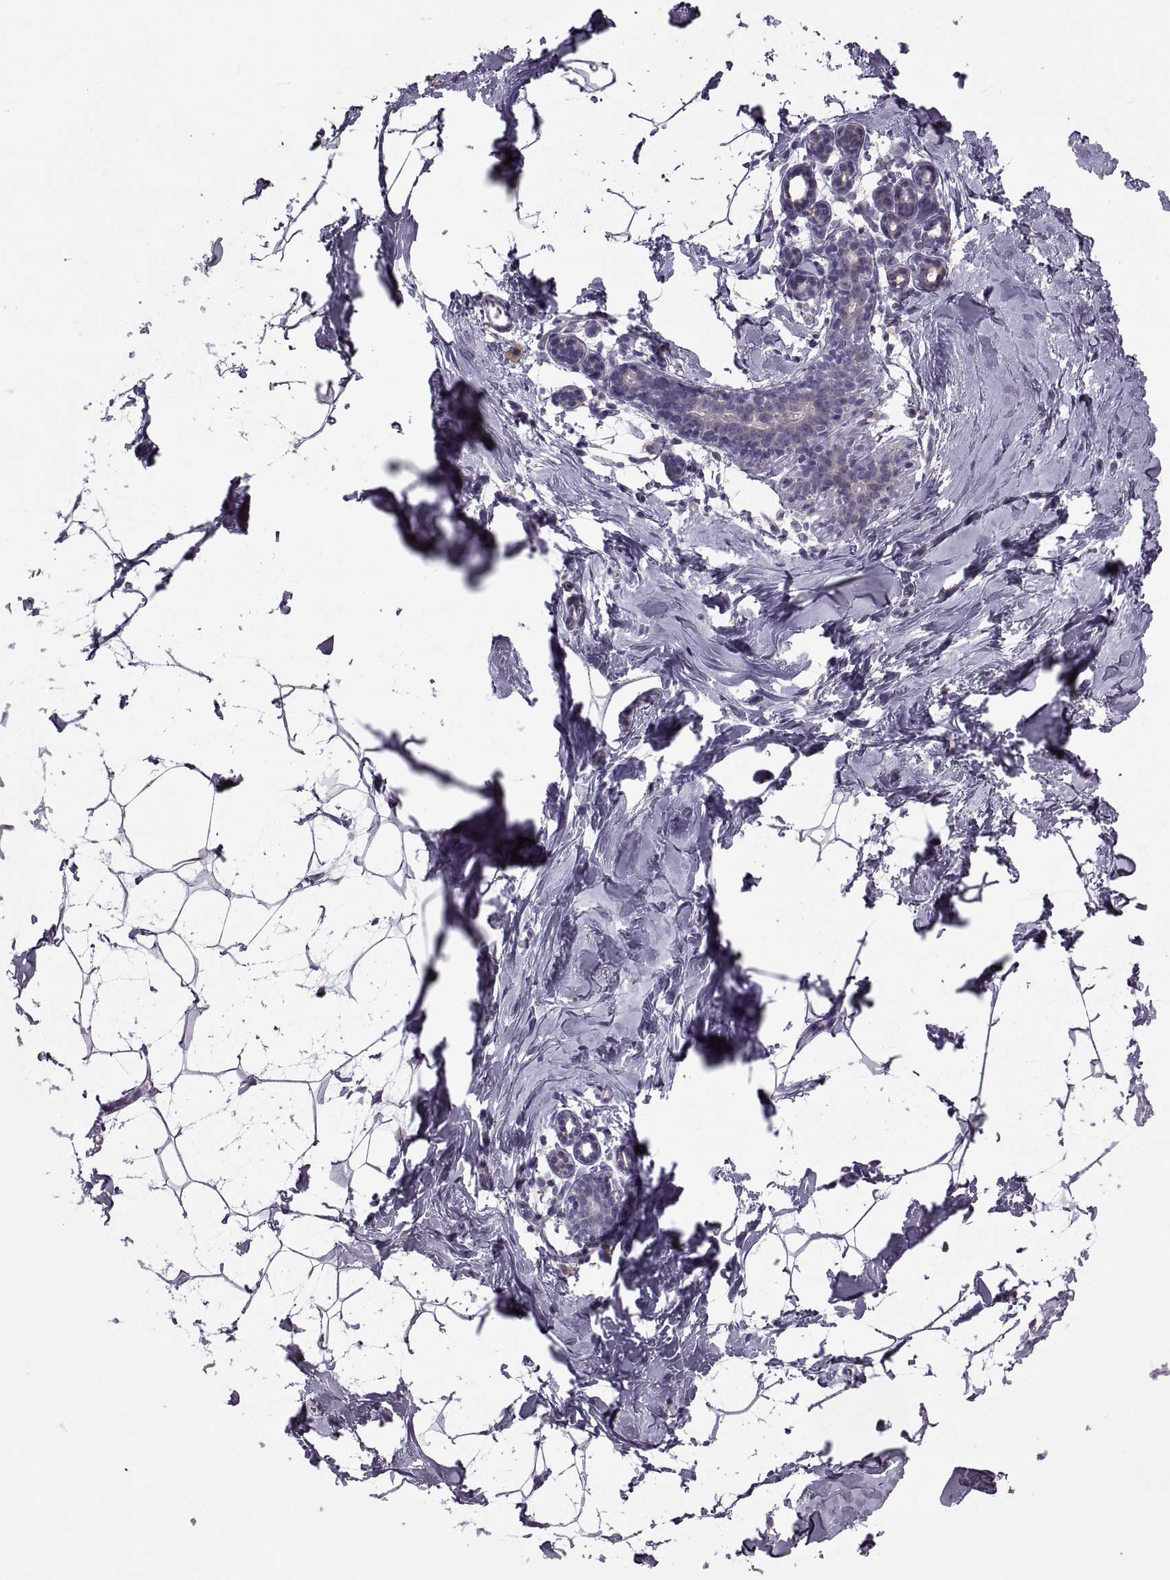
{"staining": {"intensity": "negative", "quantity": "none", "location": "none"}, "tissue": "breast", "cell_type": "Adipocytes", "image_type": "normal", "snomed": [{"axis": "morphology", "description": "Normal tissue, NOS"}, {"axis": "topography", "description": "Breast"}], "caption": "High power microscopy image of an immunohistochemistry image of benign breast, revealing no significant expression in adipocytes. (Stains: DAB immunohistochemistry with hematoxylin counter stain, Microscopy: brightfield microscopy at high magnification).", "gene": "LETM2", "patient": {"sex": "female", "age": 32}}